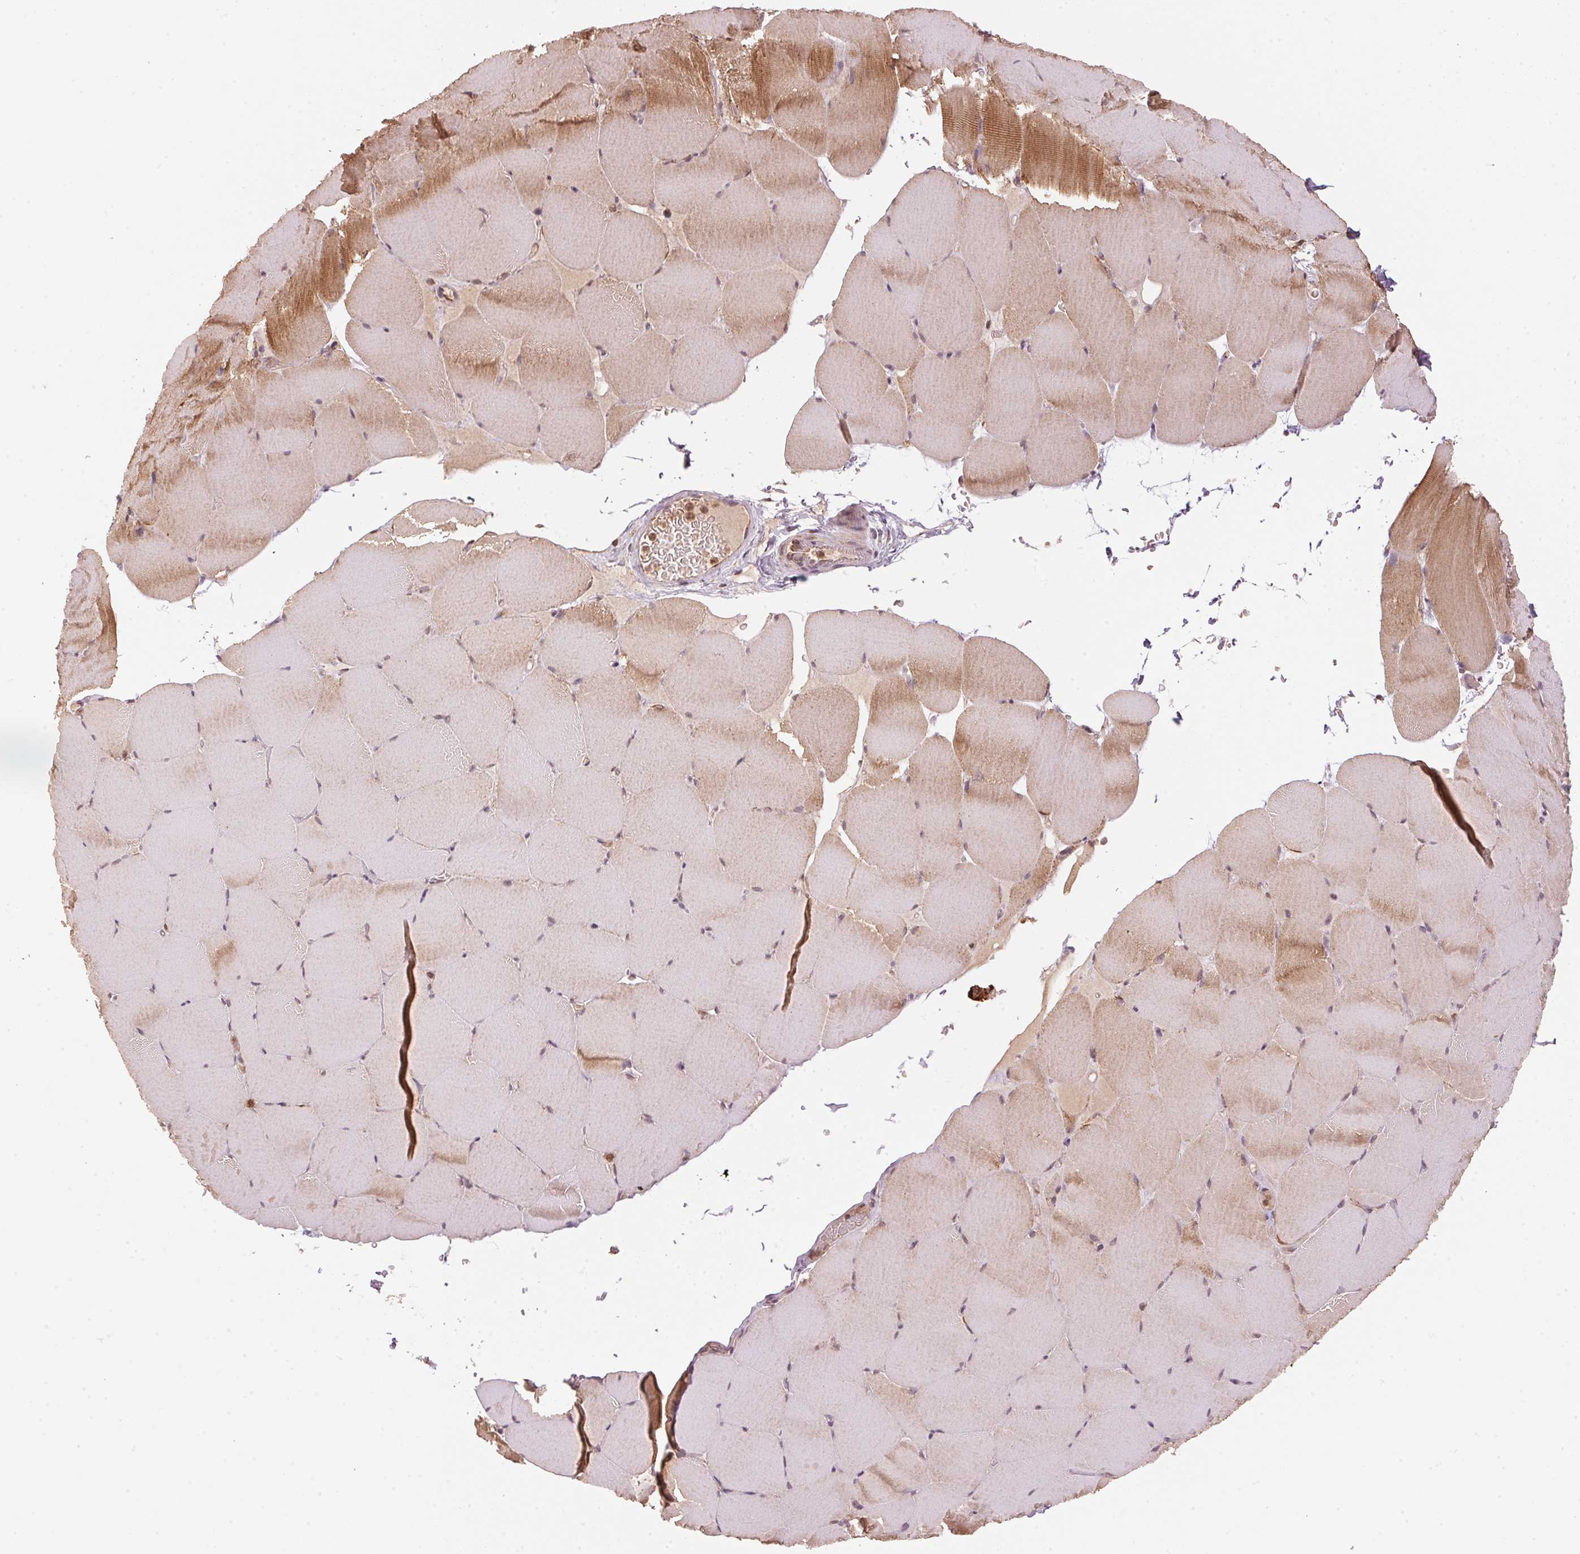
{"staining": {"intensity": "moderate", "quantity": "25%-75%", "location": "cytoplasmic/membranous"}, "tissue": "skeletal muscle", "cell_type": "Myocytes", "image_type": "normal", "snomed": [{"axis": "morphology", "description": "Normal tissue, NOS"}, {"axis": "topography", "description": "Skeletal muscle"}], "caption": "Moderate cytoplasmic/membranous positivity for a protein is present in approximately 25%-75% of myocytes of benign skeletal muscle using immunohistochemistry (IHC).", "gene": "ARHGAP6", "patient": {"sex": "female", "age": 37}}